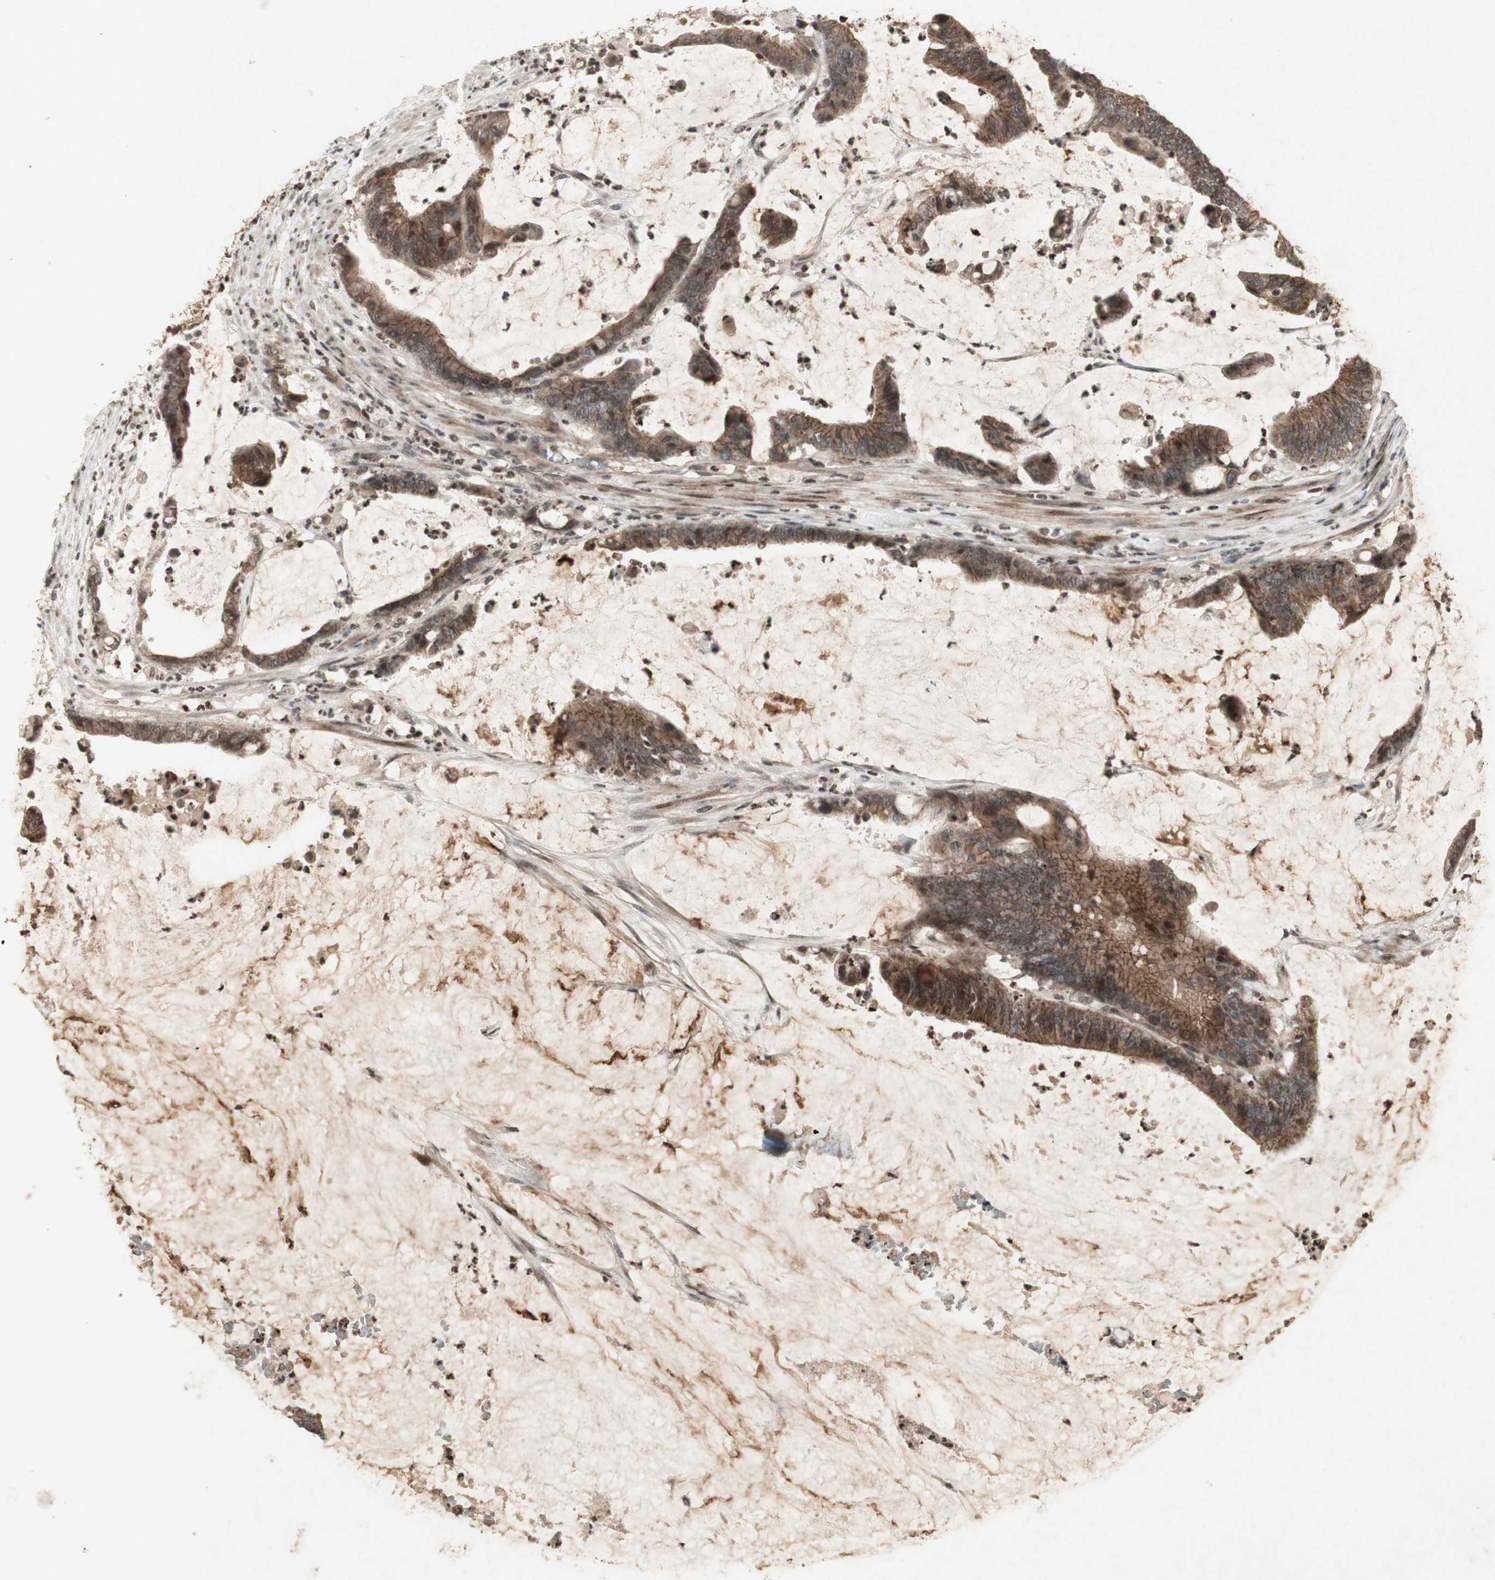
{"staining": {"intensity": "moderate", "quantity": ">75%", "location": "cytoplasmic/membranous"}, "tissue": "colorectal cancer", "cell_type": "Tumor cells", "image_type": "cancer", "snomed": [{"axis": "morphology", "description": "Adenocarcinoma, NOS"}, {"axis": "topography", "description": "Rectum"}], "caption": "A medium amount of moderate cytoplasmic/membranous staining is identified in approximately >75% of tumor cells in colorectal cancer tissue. (IHC, brightfield microscopy, high magnification).", "gene": "PLXNA1", "patient": {"sex": "female", "age": 66}}